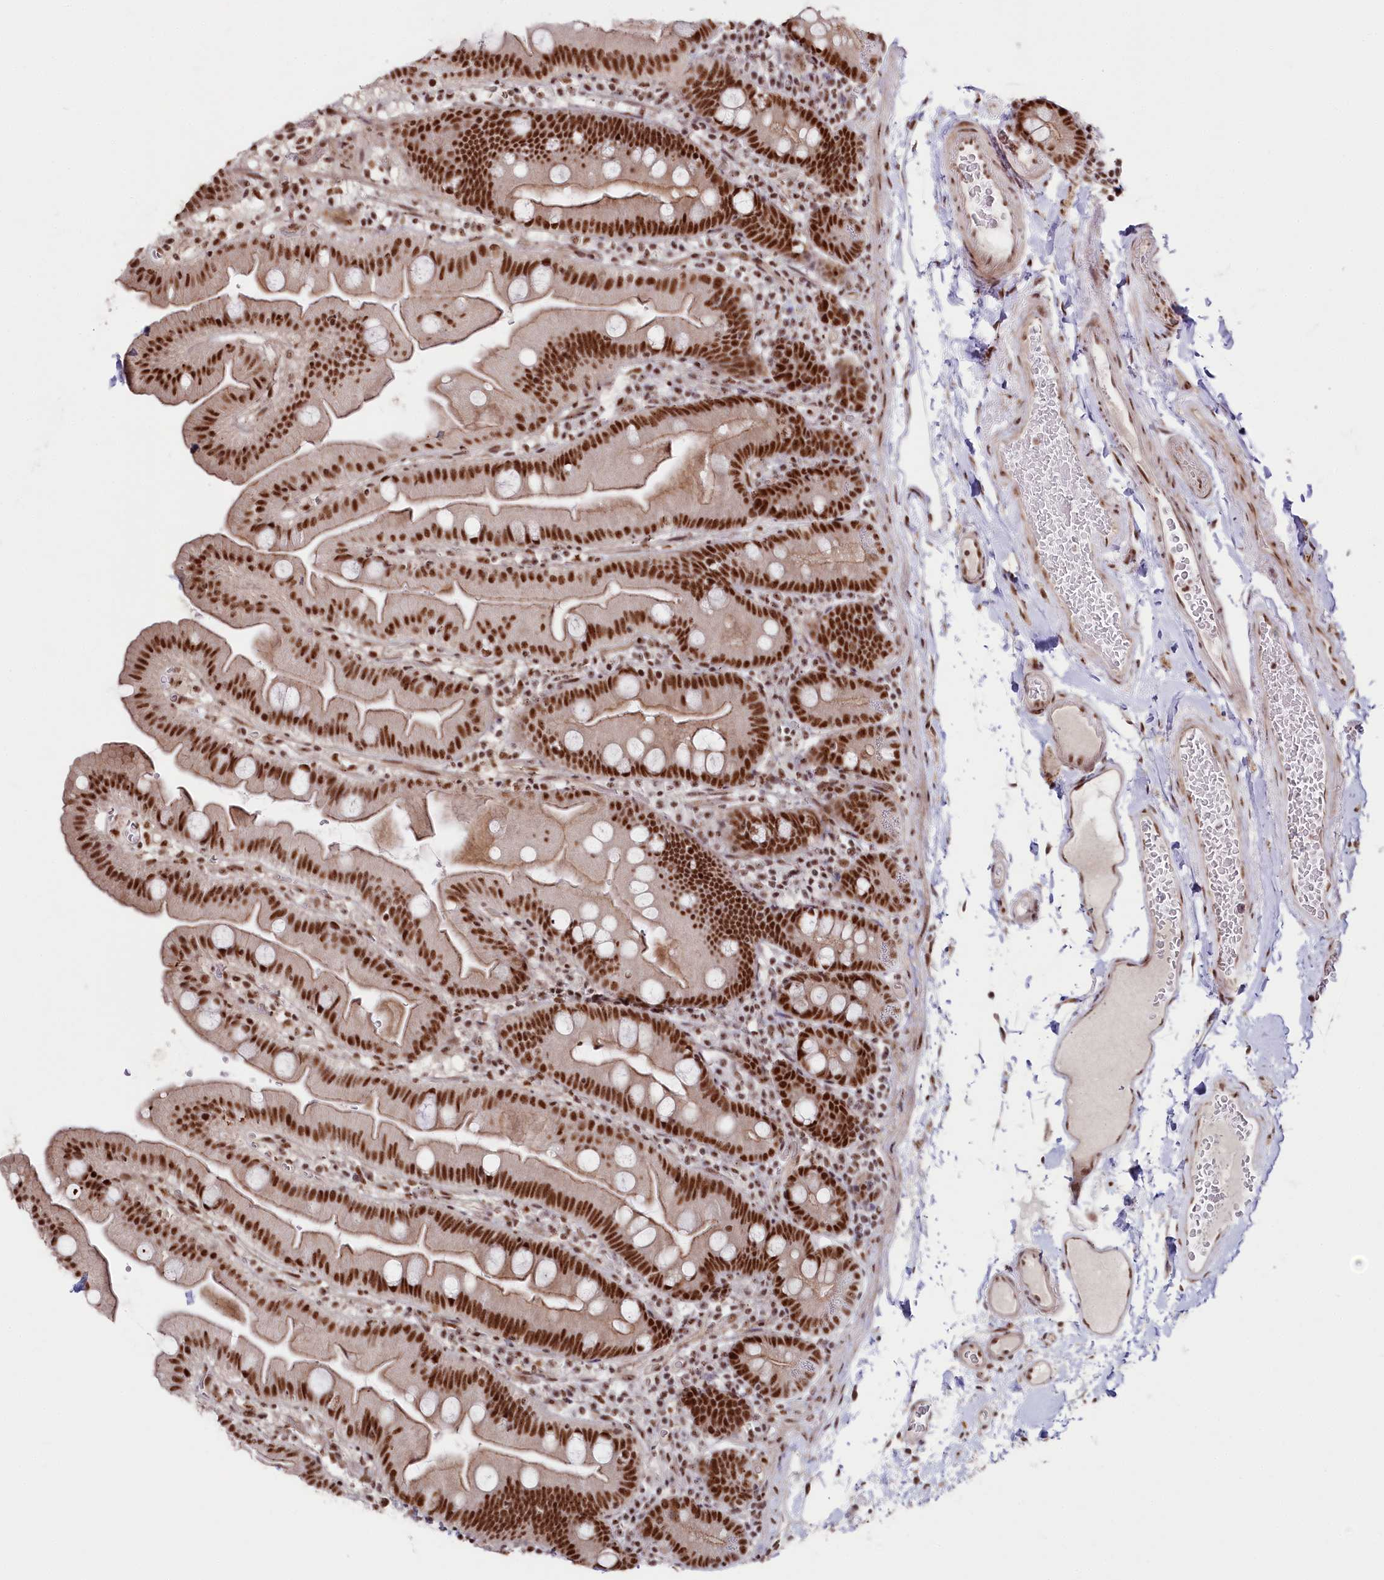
{"staining": {"intensity": "strong", "quantity": ">75%", "location": "nuclear"}, "tissue": "small intestine", "cell_type": "Glandular cells", "image_type": "normal", "snomed": [{"axis": "morphology", "description": "Normal tissue, NOS"}, {"axis": "topography", "description": "Small intestine"}], "caption": "Small intestine stained with DAB immunohistochemistry exhibits high levels of strong nuclear expression in about >75% of glandular cells.", "gene": "POLR2H", "patient": {"sex": "female", "age": 68}}